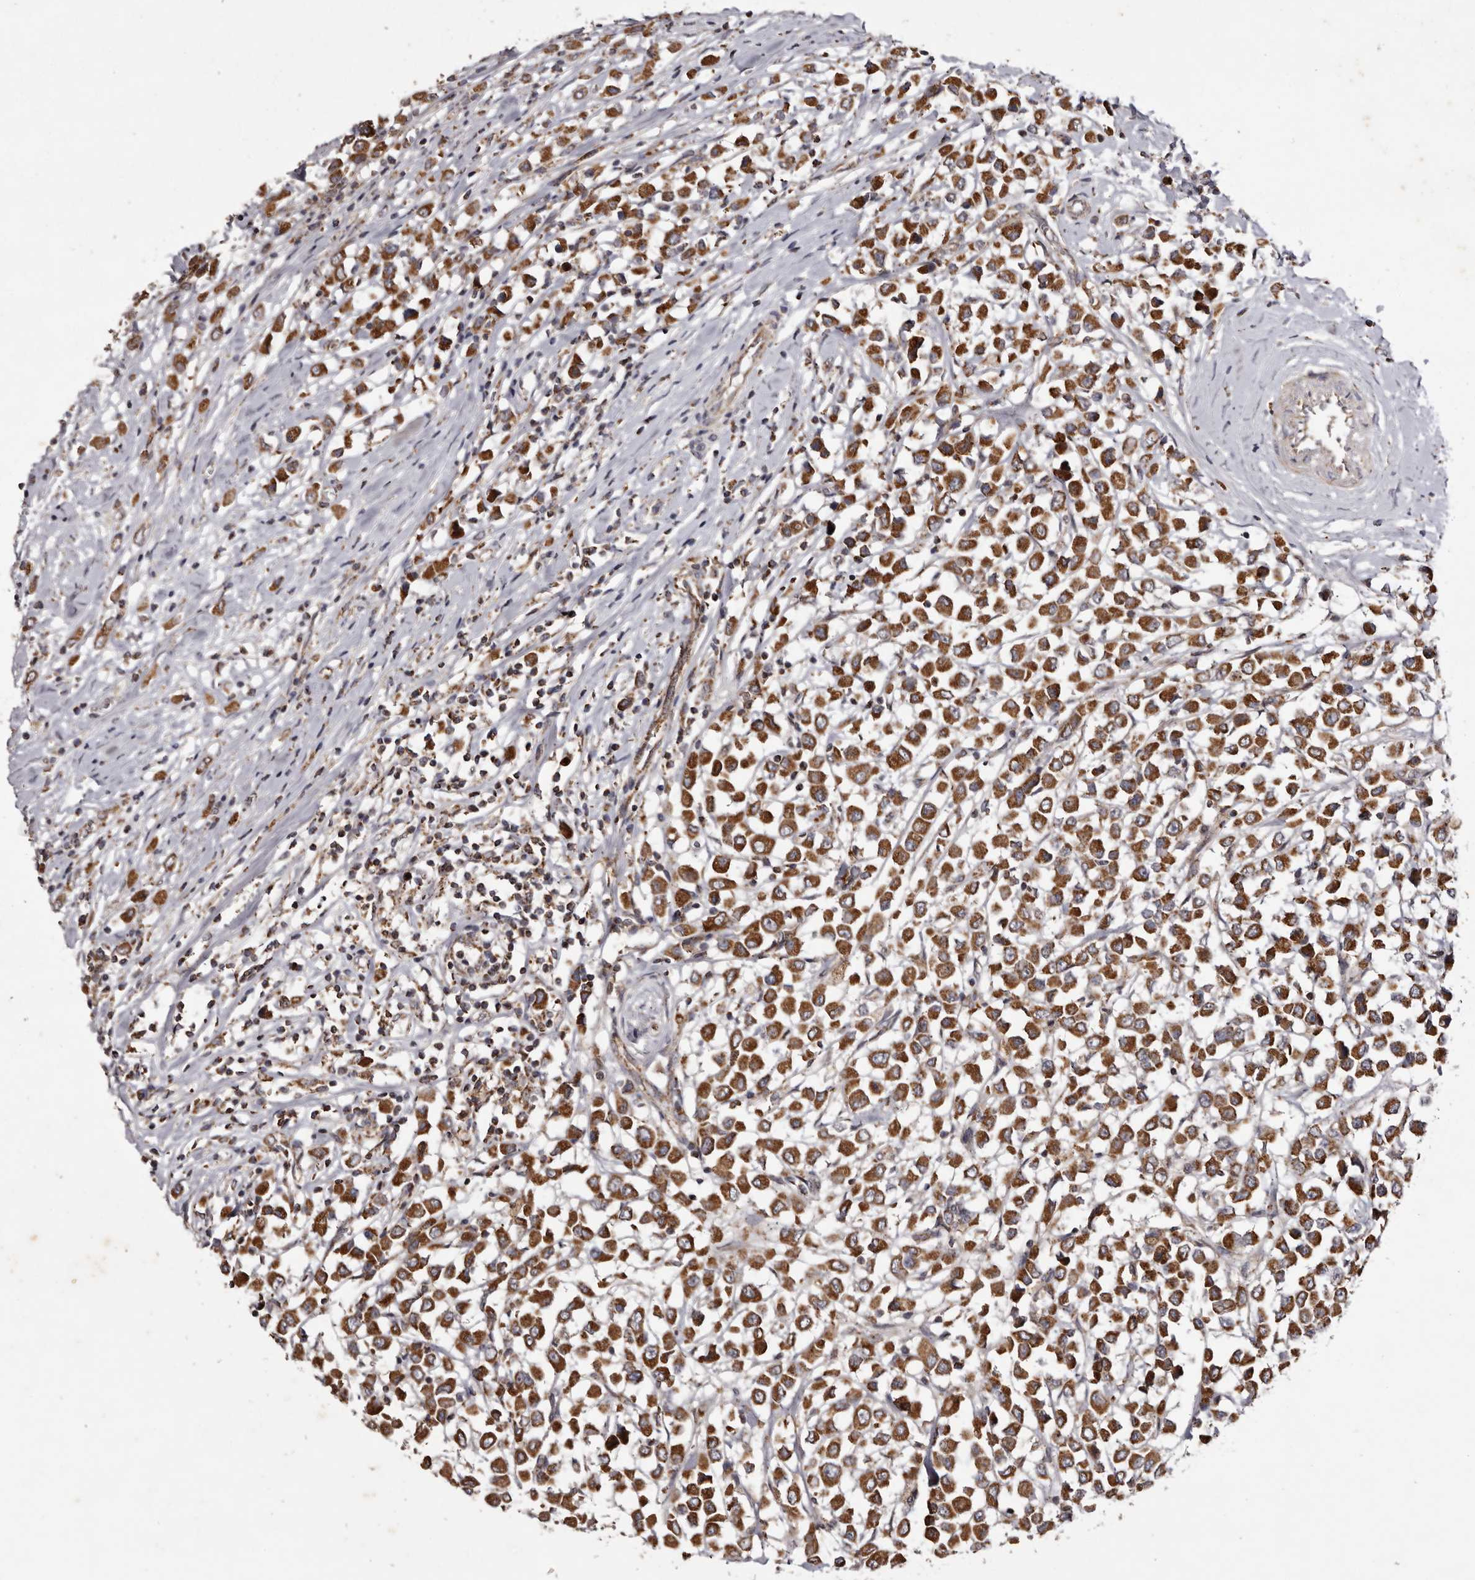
{"staining": {"intensity": "strong", "quantity": ">75%", "location": "cytoplasmic/membranous"}, "tissue": "breast cancer", "cell_type": "Tumor cells", "image_type": "cancer", "snomed": [{"axis": "morphology", "description": "Duct carcinoma"}, {"axis": "topography", "description": "Breast"}], "caption": "Intraductal carcinoma (breast) was stained to show a protein in brown. There is high levels of strong cytoplasmic/membranous expression in approximately >75% of tumor cells.", "gene": "CPLANE2", "patient": {"sex": "female", "age": 61}}